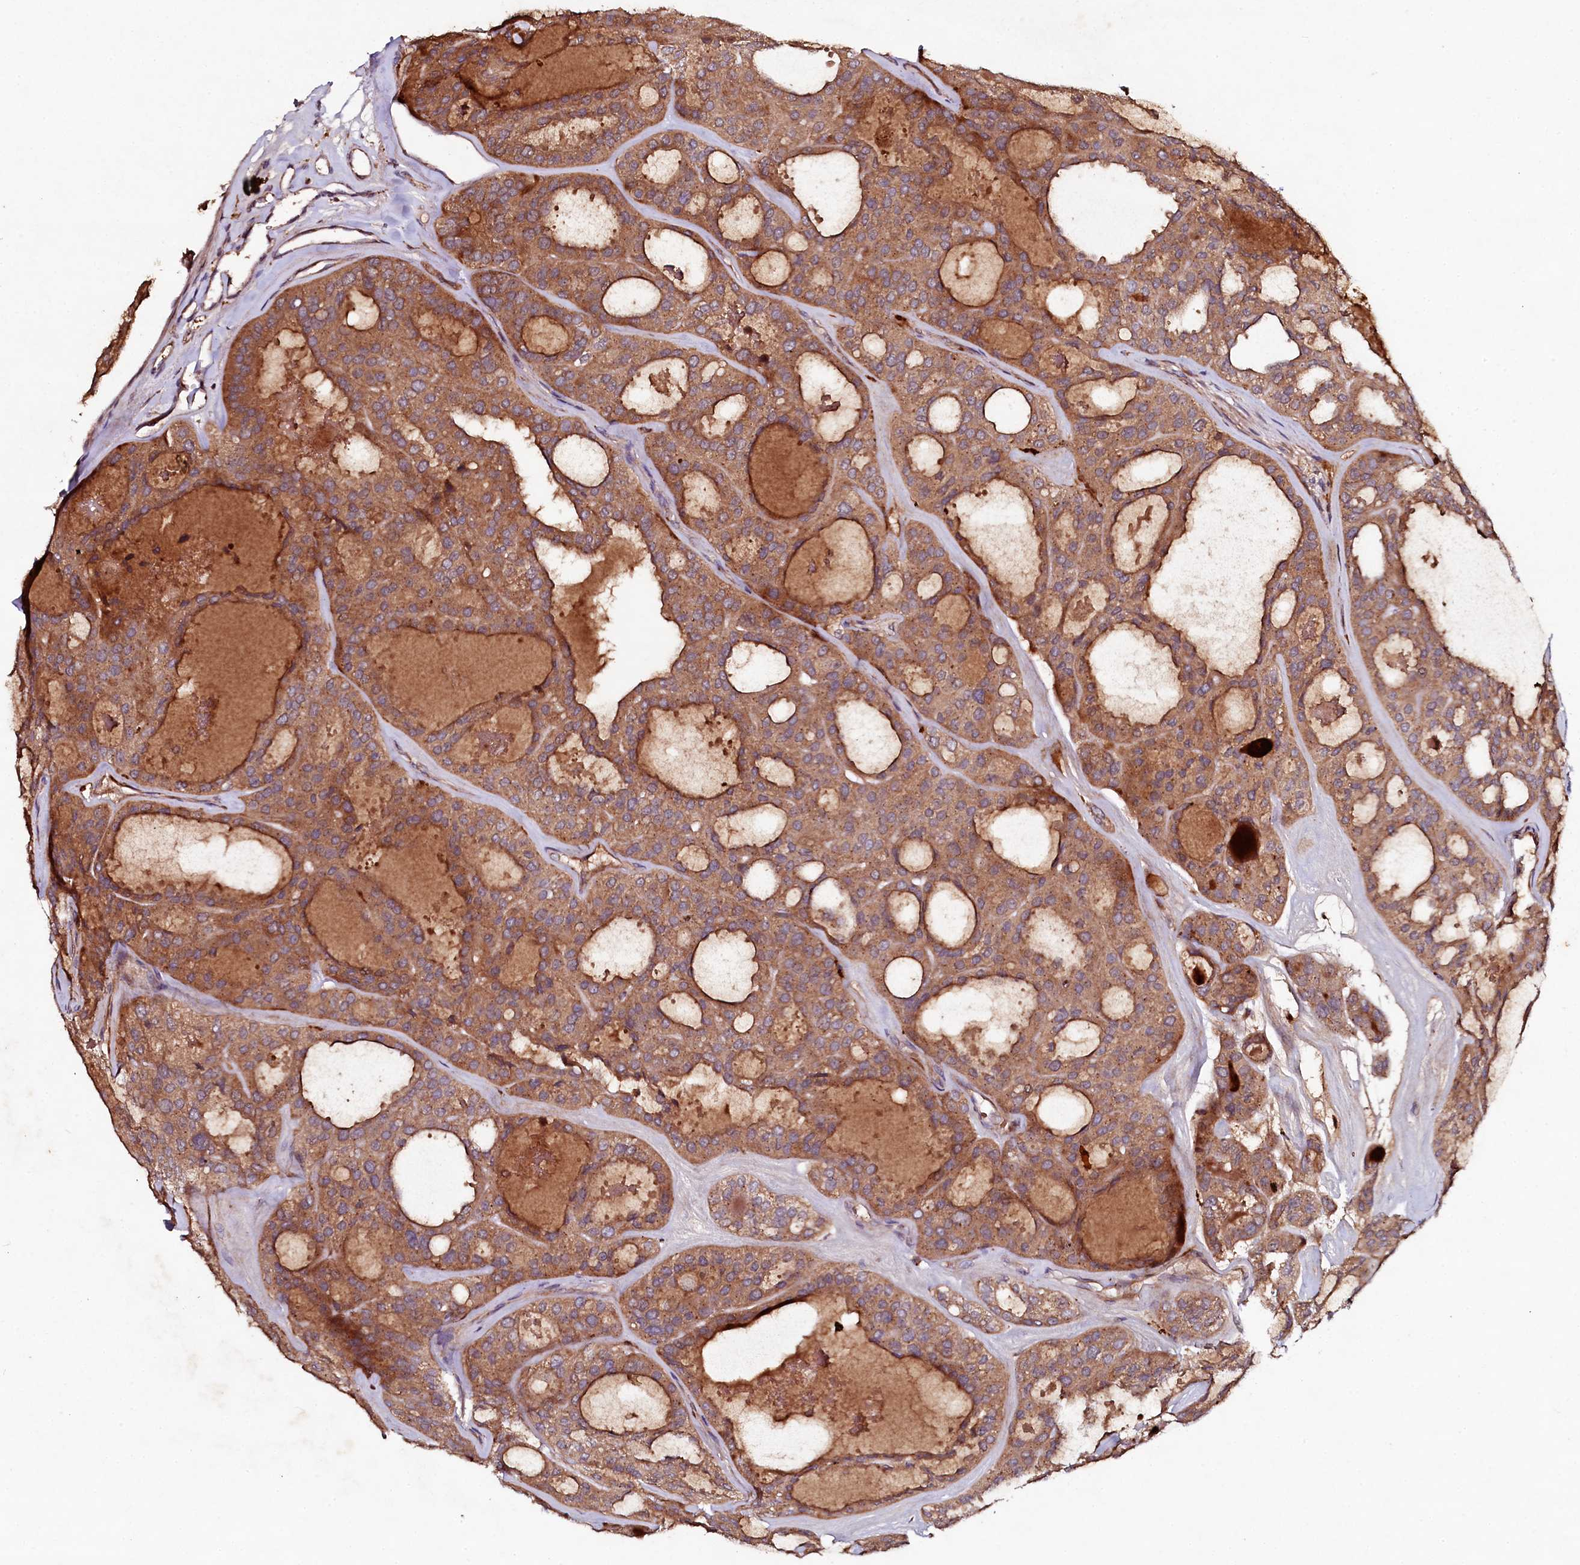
{"staining": {"intensity": "moderate", "quantity": ">75%", "location": "cytoplasmic/membranous"}, "tissue": "thyroid cancer", "cell_type": "Tumor cells", "image_type": "cancer", "snomed": [{"axis": "morphology", "description": "Follicular adenoma carcinoma, NOS"}, {"axis": "topography", "description": "Thyroid gland"}], "caption": "This image demonstrates IHC staining of human thyroid follicular adenoma carcinoma, with medium moderate cytoplasmic/membranous expression in approximately >75% of tumor cells.", "gene": "SEC24C", "patient": {"sex": "male", "age": 75}}